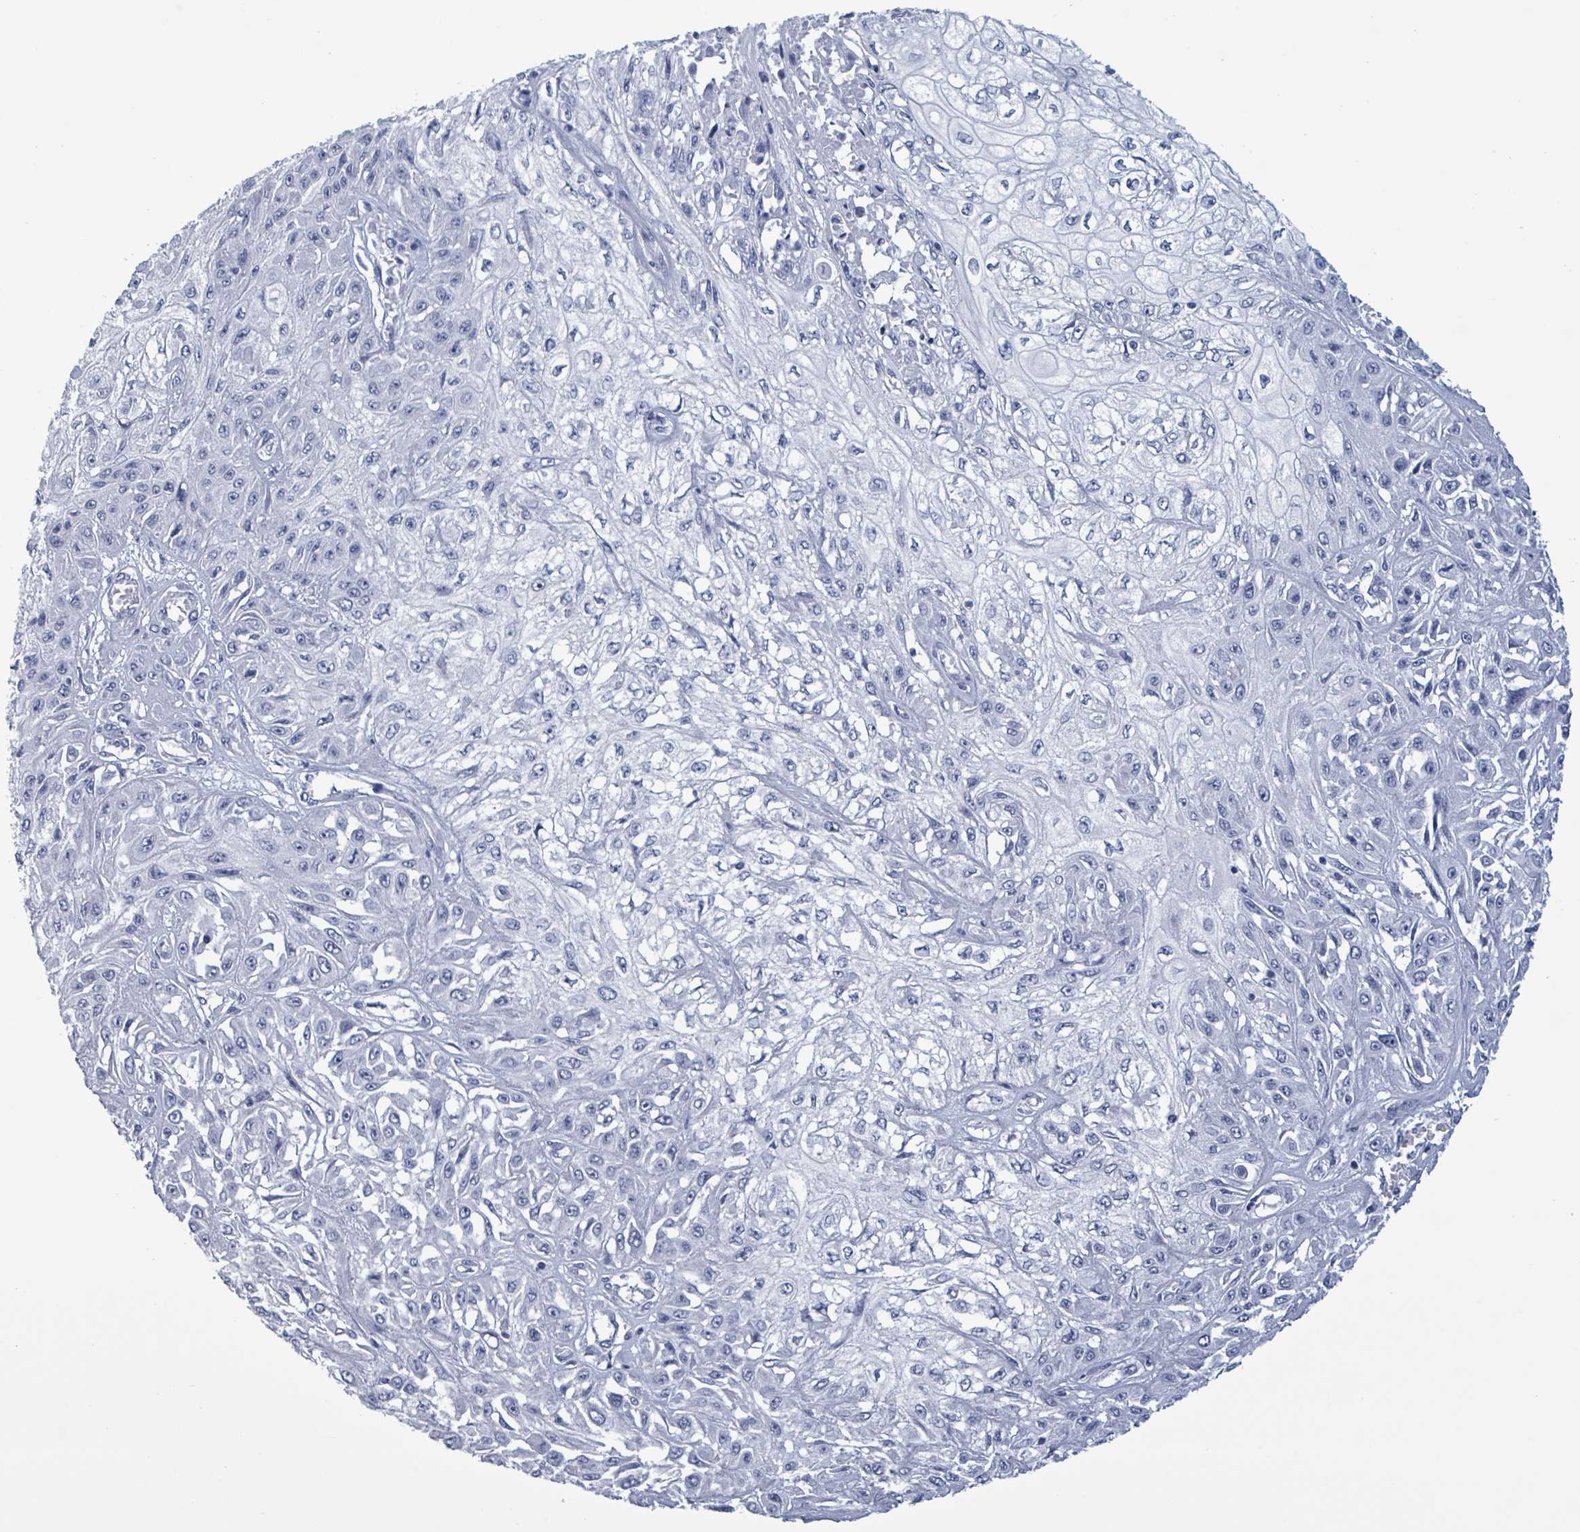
{"staining": {"intensity": "negative", "quantity": "none", "location": "none"}, "tissue": "skin cancer", "cell_type": "Tumor cells", "image_type": "cancer", "snomed": [{"axis": "morphology", "description": "Squamous cell carcinoma, NOS"}, {"axis": "morphology", "description": "Squamous cell carcinoma, metastatic, NOS"}, {"axis": "topography", "description": "Skin"}, {"axis": "topography", "description": "Lymph node"}], "caption": "Immunohistochemistry (IHC) histopathology image of neoplastic tissue: skin cancer (metastatic squamous cell carcinoma) stained with DAB exhibits no significant protein staining in tumor cells.", "gene": "NKX2-1", "patient": {"sex": "male", "age": 75}}